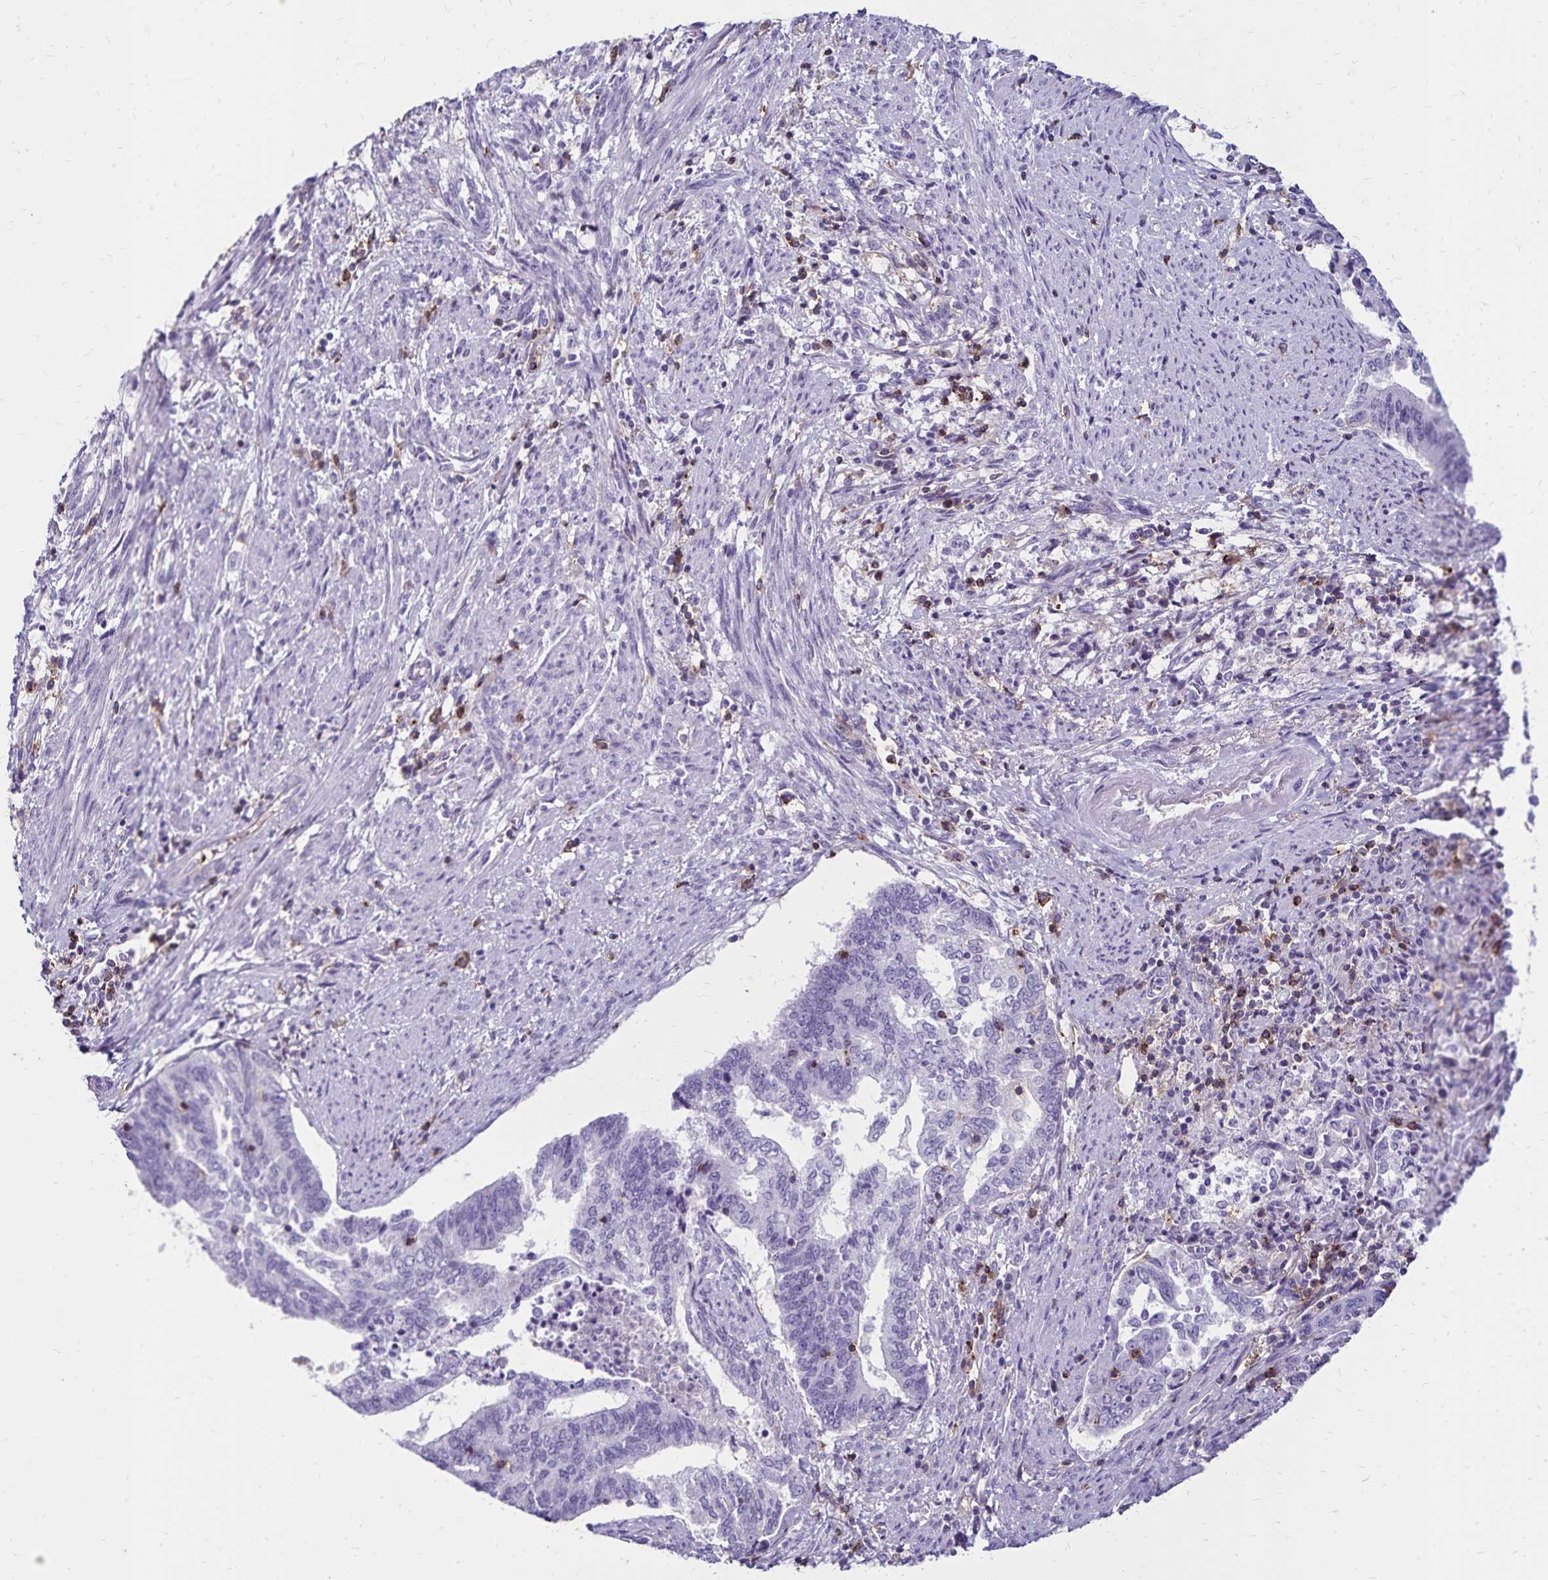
{"staining": {"intensity": "negative", "quantity": "none", "location": "none"}, "tissue": "endometrial cancer", "cell_type": "Tumor cells", "image_type": "cancer", "snomed": [{"axis": "morphology", "description": "Adenocarcinoma, NOS"}, {"axis": "topography", "description": "Endometrium"}], "caption": "Tumor cells are negative for brown protein staining in endometrial cancer (adenocarcinoma).", "gene": "CD27", "patient": {"sex": "female", "age": 65}}